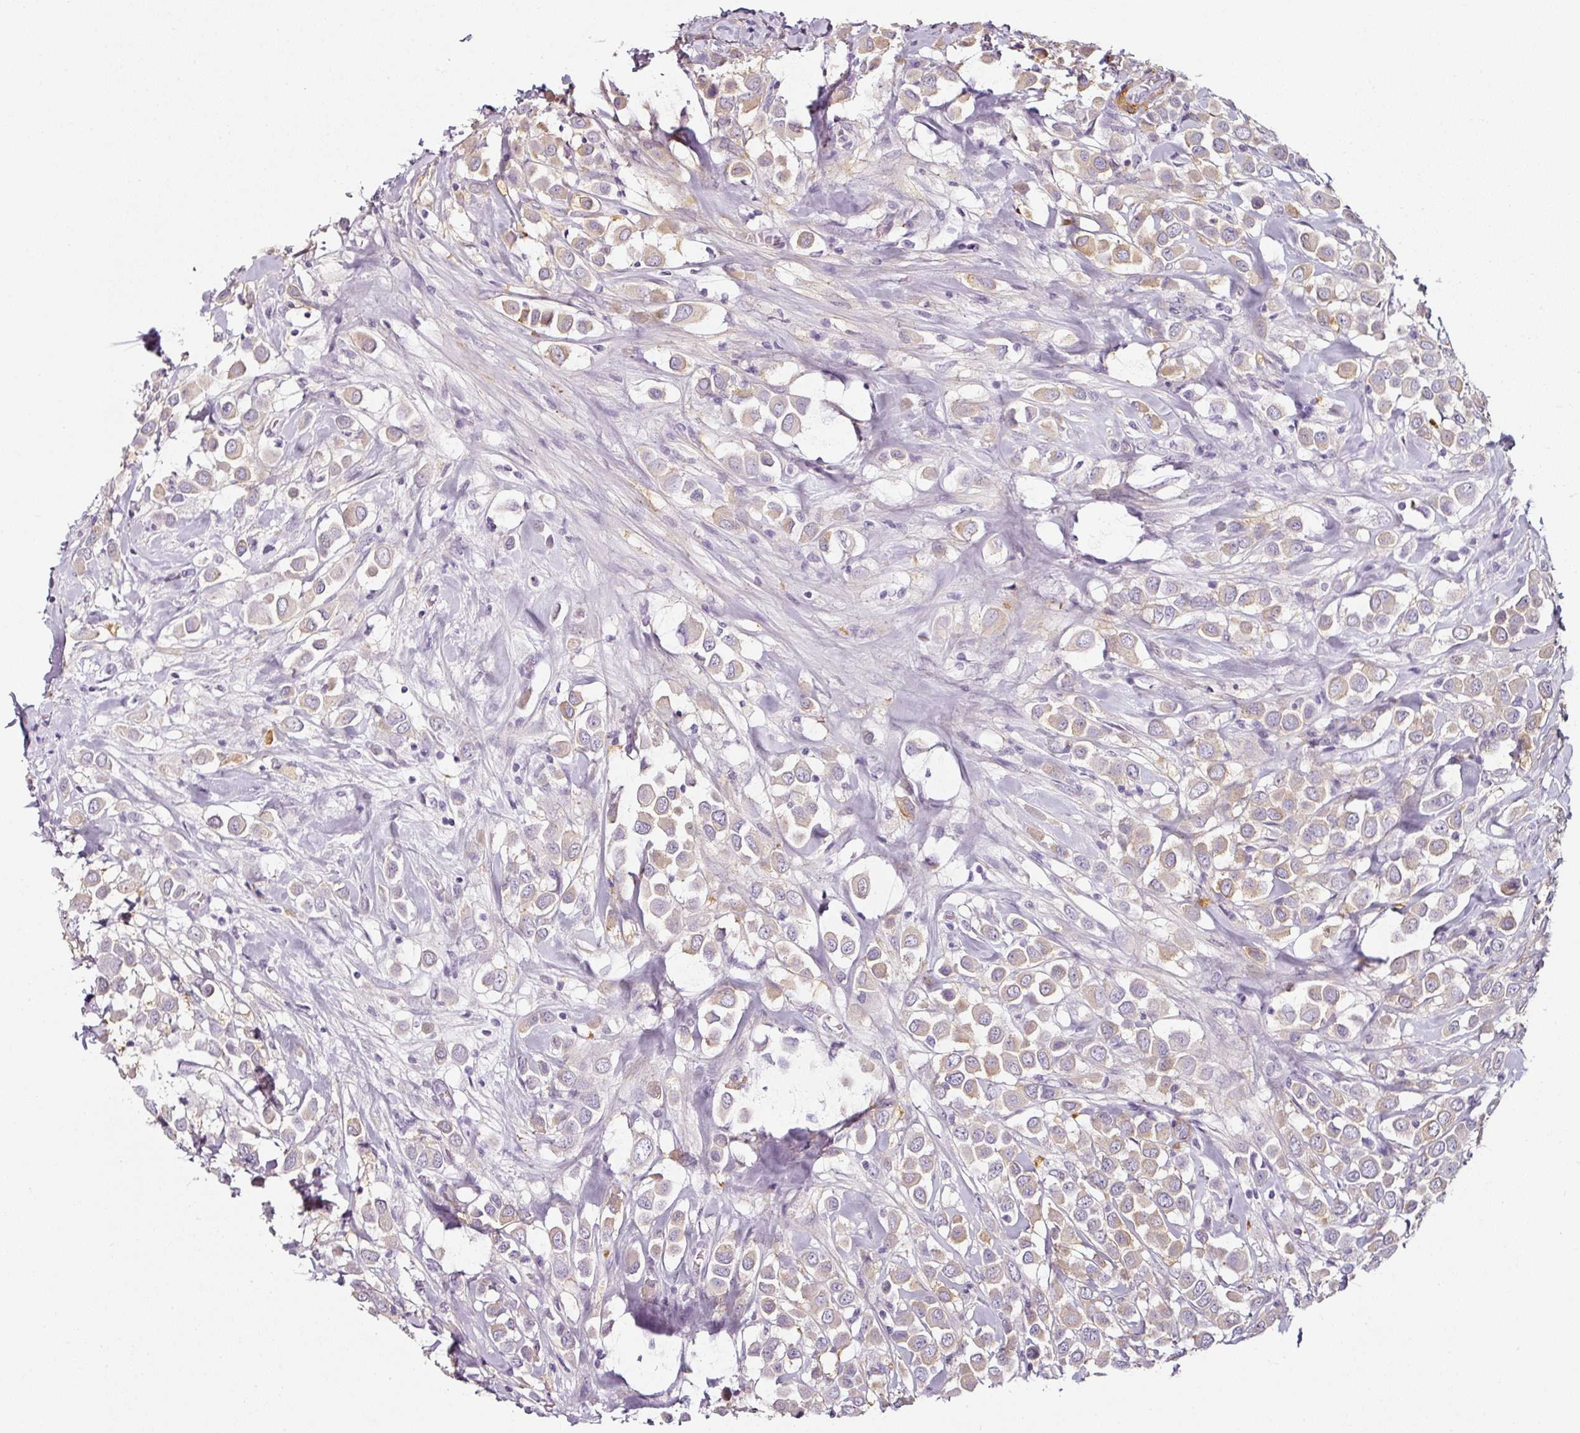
{"staining": {"intensity": "moderate", "quantity": "25%-75%", "location": "cytoplasmic/membranous"}, "tissue": "breast cancer", "cell_type": "Tumor cells", "image_type": "cancer", "snomed": [{"axis": "morphology", "description": "Duct carcinoma"}, {"axis": "topography", "description": "Breast"}], "caption": "High-power microscopy captured an IHC micrograph of breast intraductal carcinoma, revealing moderate cytoplasmic/membranous positivity in about 25%-75% of tumor cells.", "gene": "CAP2", "patient": {"sex": "female", "age": 61}}